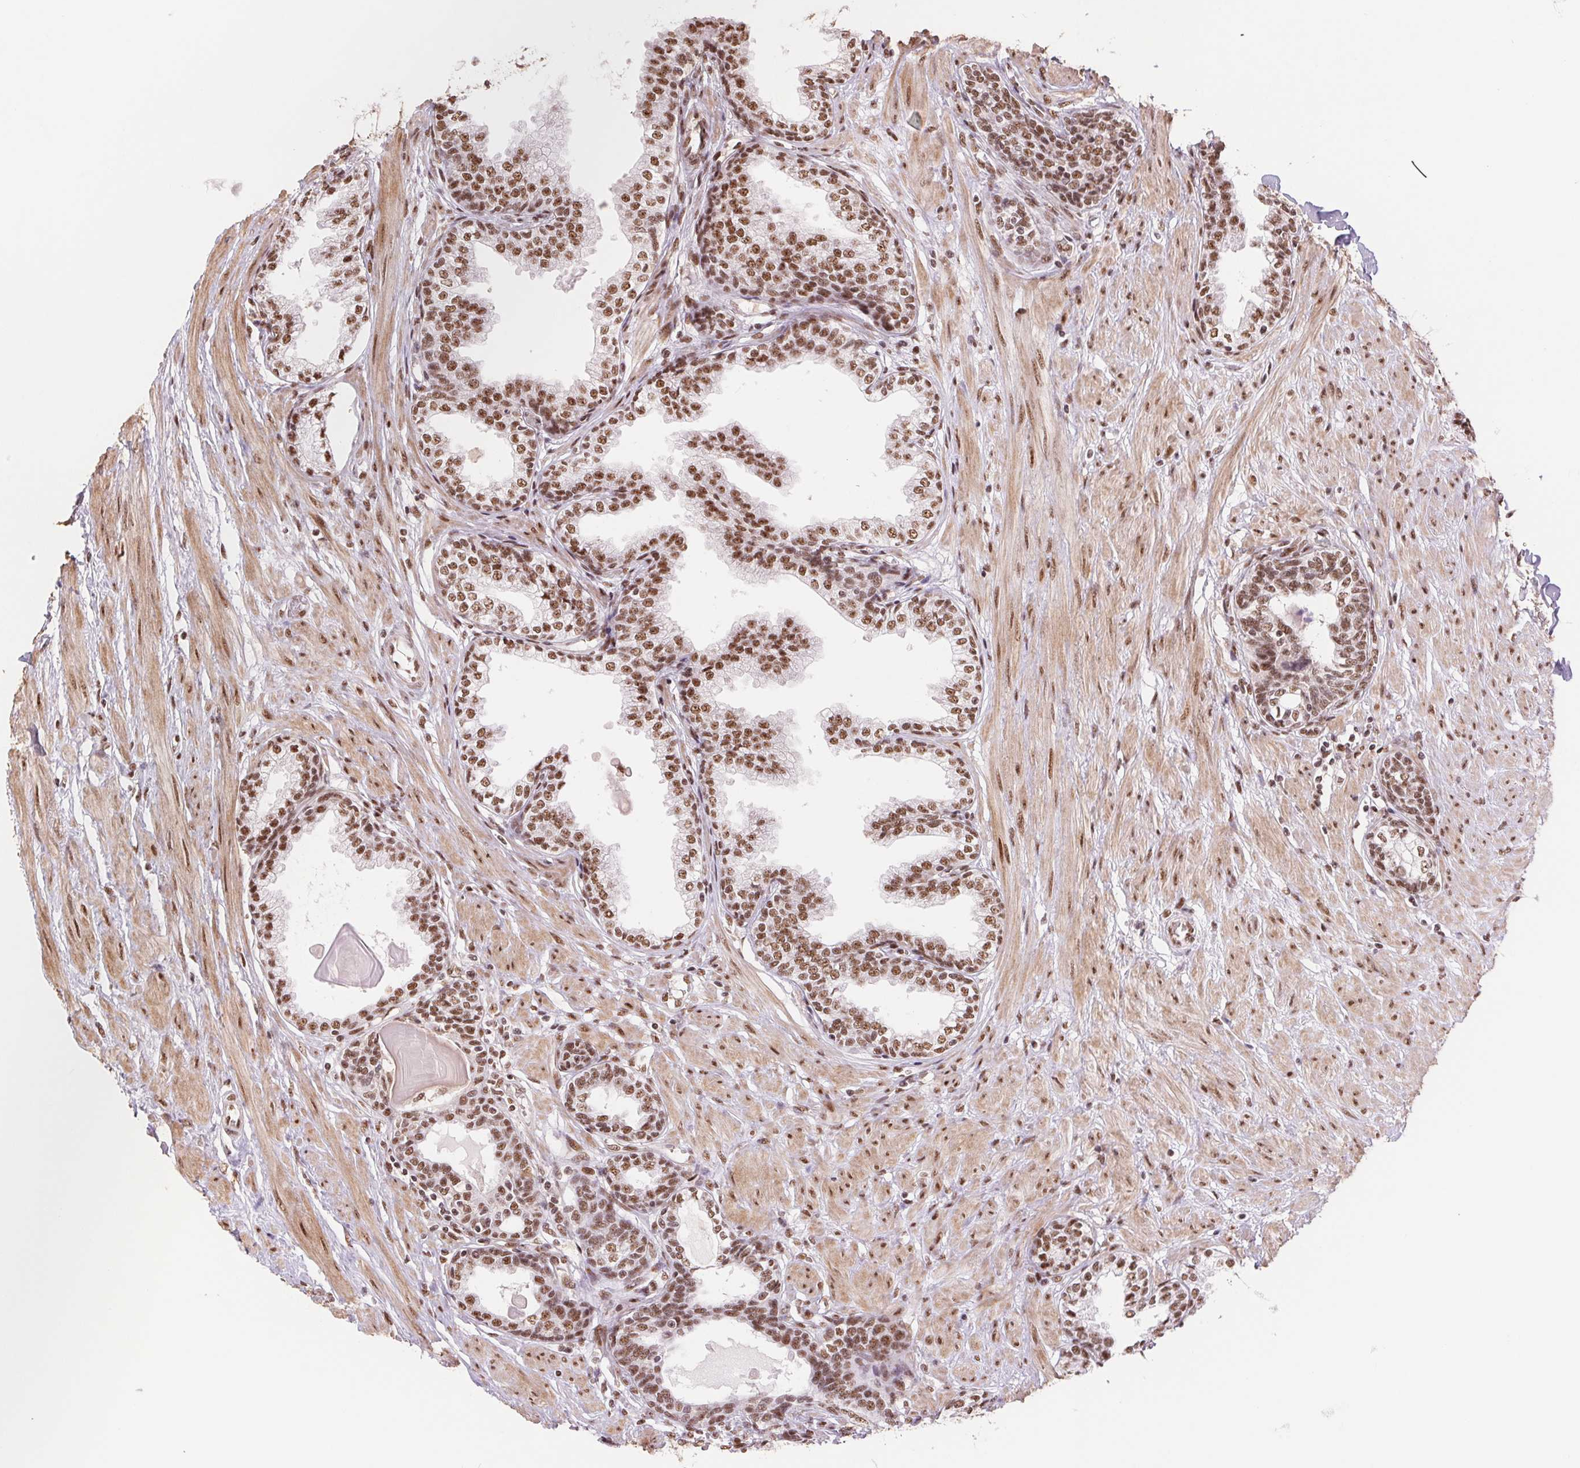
{"staining": {"intensity": "moderate", "quantity": ">75%", "location": "nuclear"}, "tissue": "prostate", "cell_type": "Glandular cells", "image_type": "normal", "snomed": [{"axis": "morphology", "description": "Normal tissue, NOS"}, {"axis": "topography", "description": "Prostate"}], "caption": "Immunohistochemistry histopathology image of normal prostate: prostate stained using IHC displays medium levels of moderate protein expression localized specifically in the nuclear of glandular cells, appearing as a nuclear brown color.", "gene": "SREK1", "patient": {"sex": "male", "age": 55}}